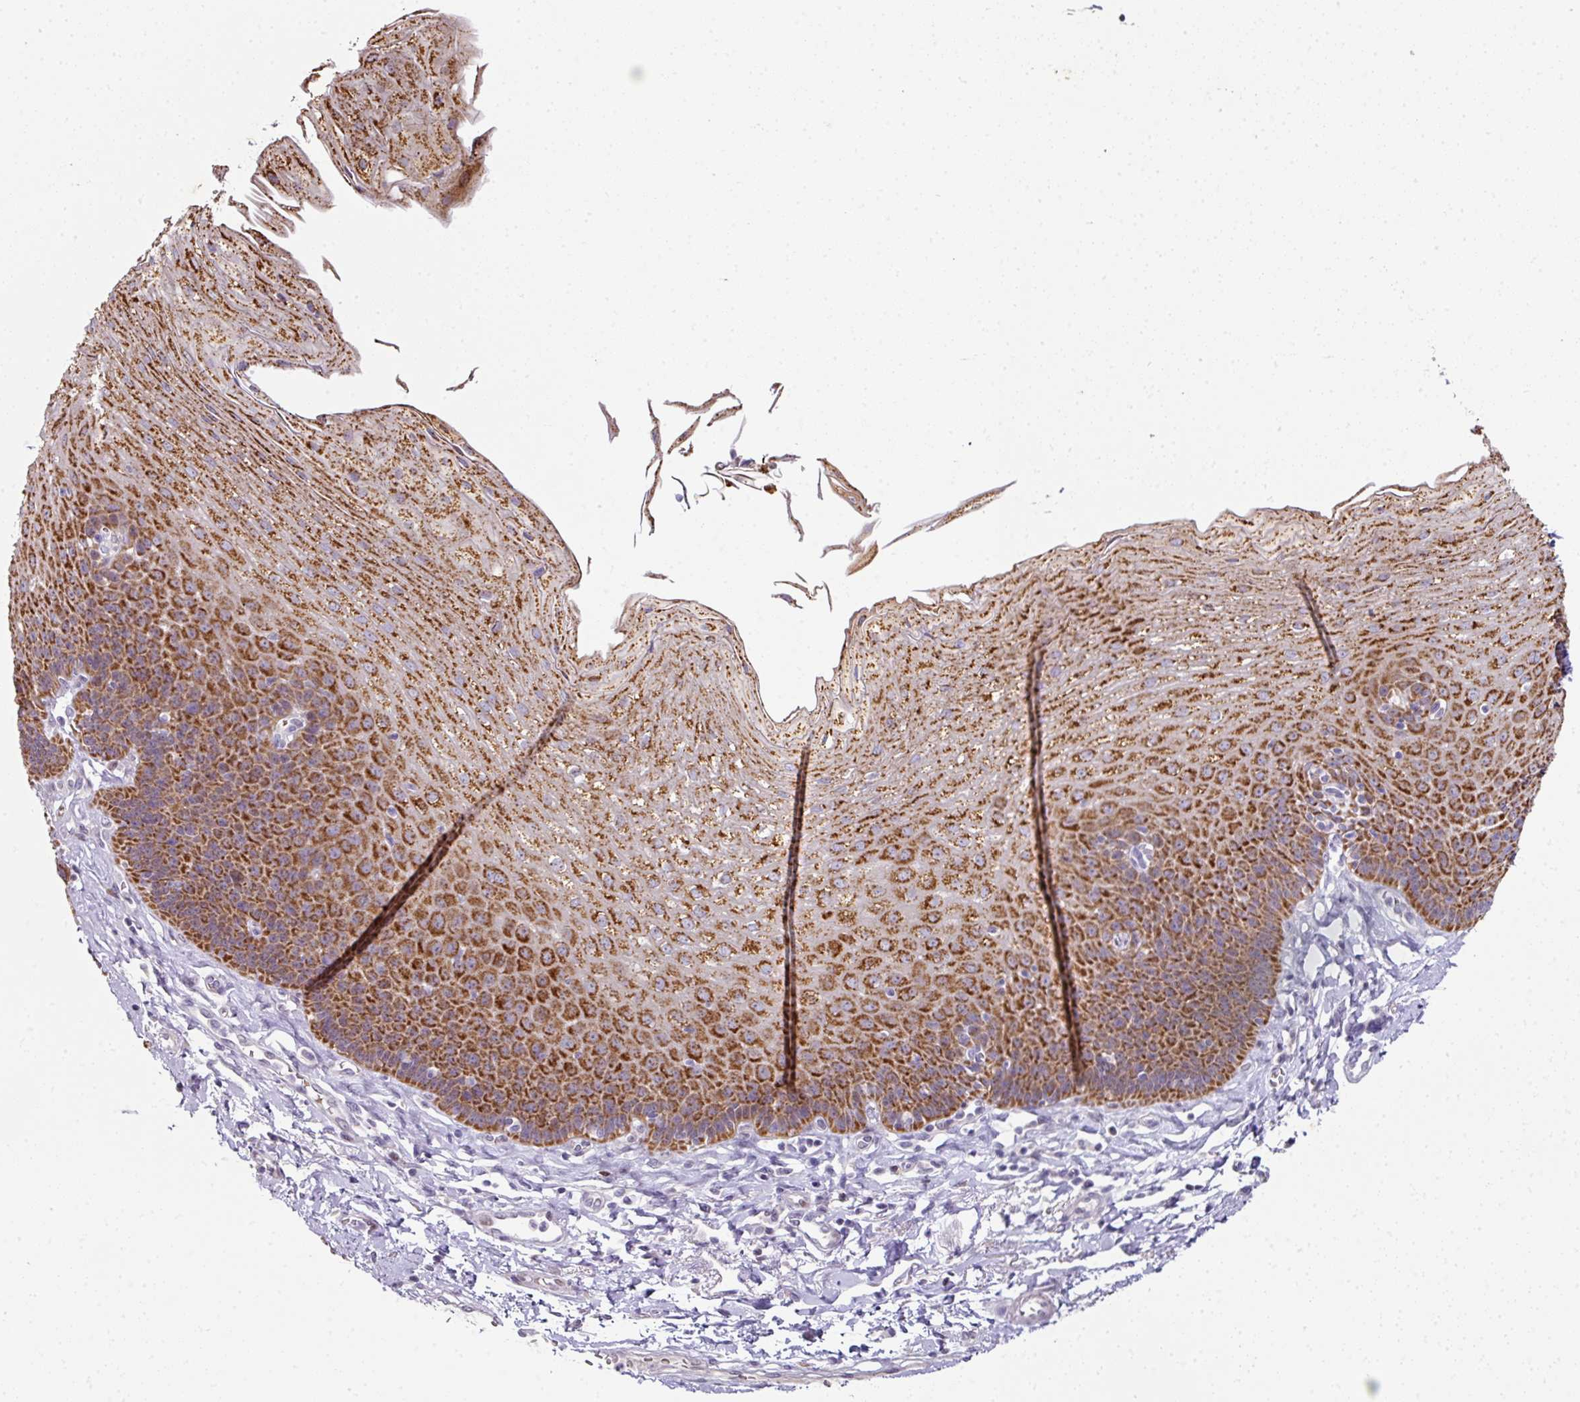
{"staining": {"intensity": "strong", "quantity": ">75%", "location": "cytoplasmic/membranous"}, "tissue": "esophagus", "cell_type": "Squamous epithelial cells", "image_type": "normal", "snomed": [{"axis": "morphology", "description": "Normal tissue, NOS"}, {"axis": "topography", "description": "Esophagus"}], "caption": "Protein staining of normal esophagus exhibits strong cytoplasmic/membranous positivity in about >75% of squamous epithelial cells.", "gene": "ANKRD18A", "patient": {"sex": "female", "age": 81}}